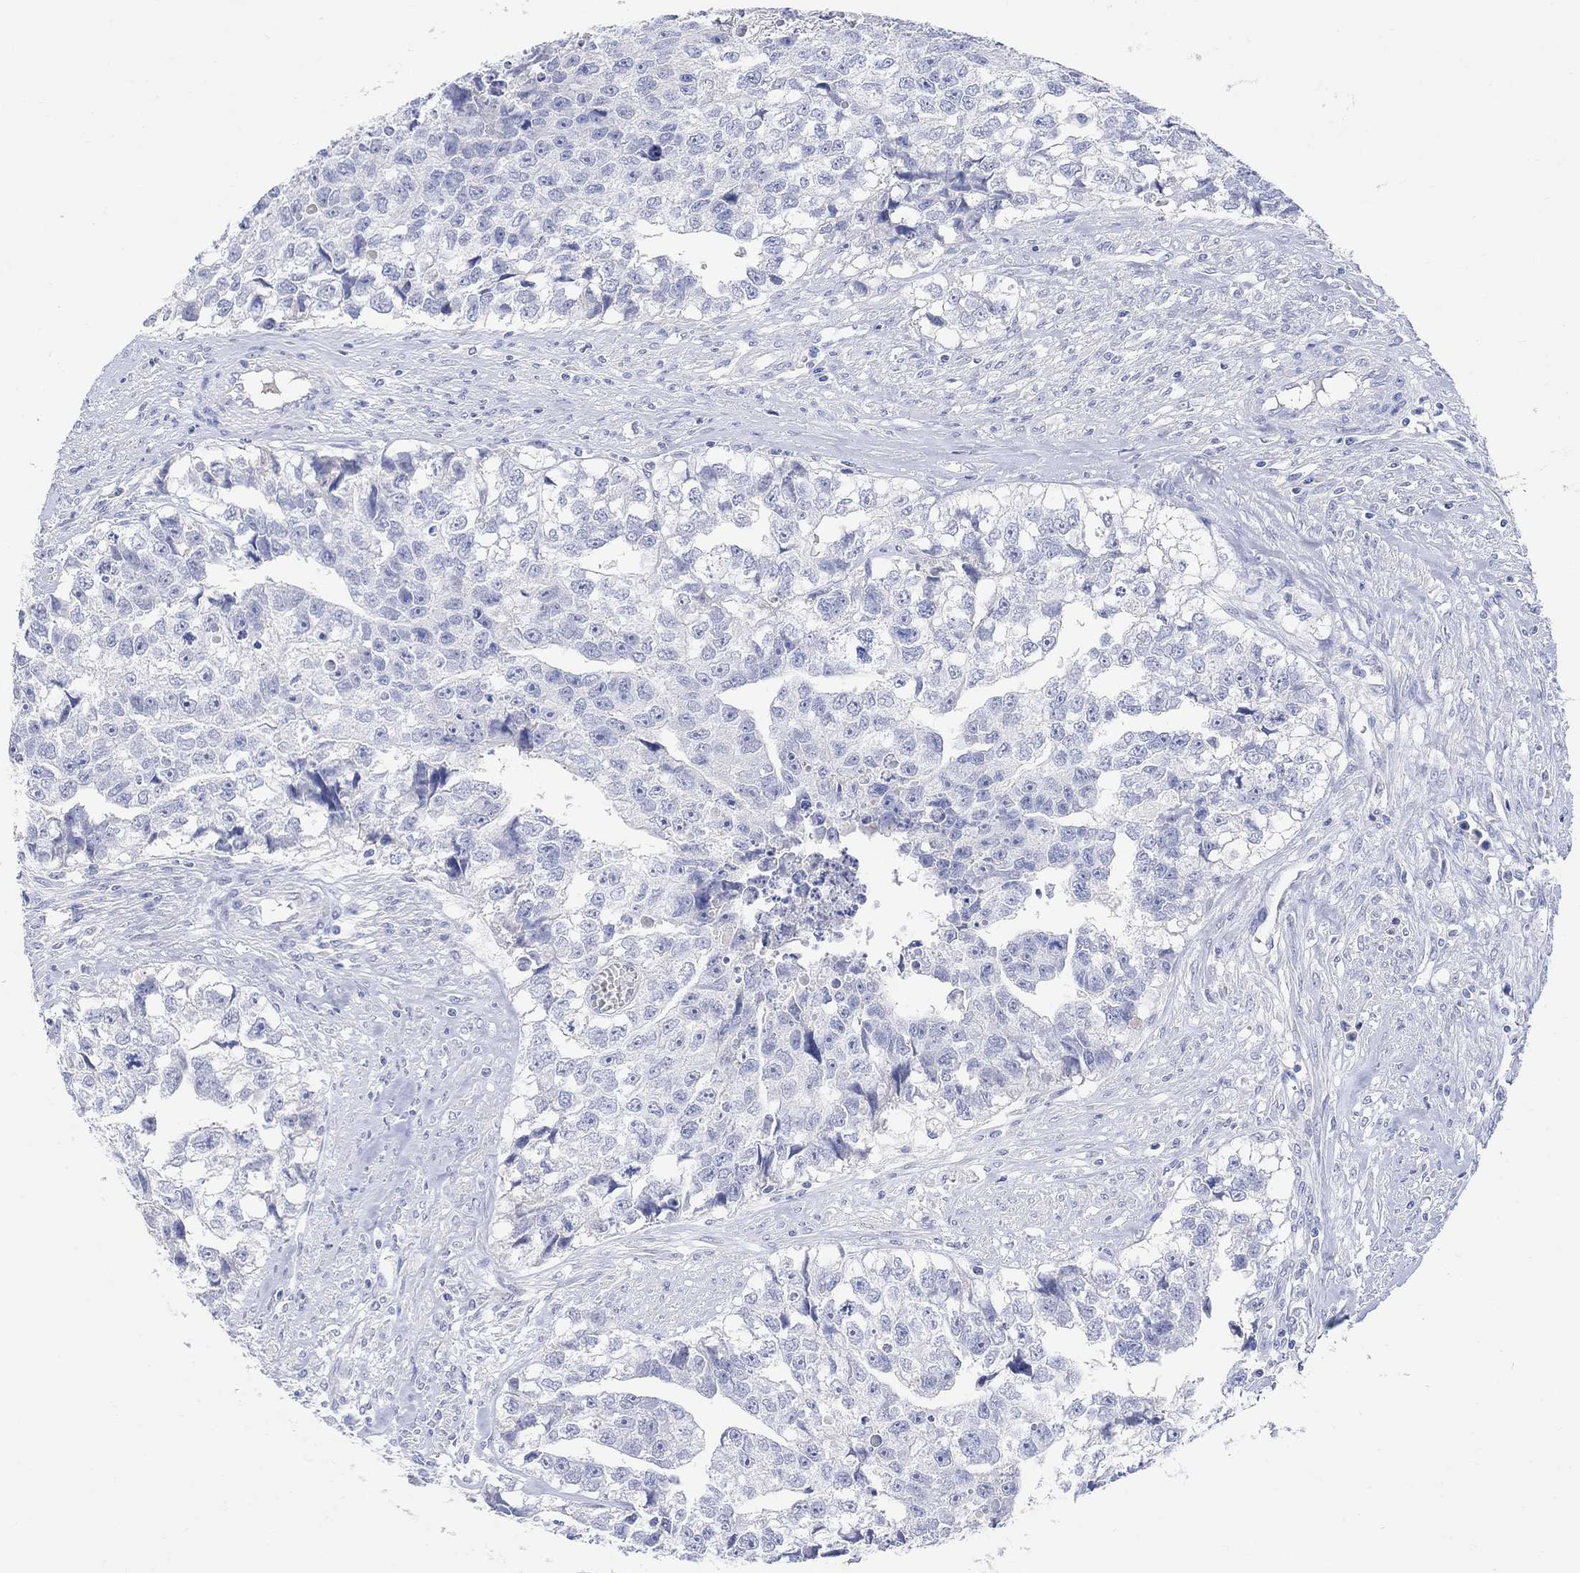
{"staining": {"intensity": "negative", "quantity": "none", "location": "none"}, "tissue": "testis cancer", "cell_type": "Tumor cells", "image_type": "cancer", "snomed": [{"axis": "morphology", "description": "Carcinoma, Embryonal, NOS"}, {"axis": "morphology", "description": "Teratoma, malignant, NOS"}, {"axis": "topography", "description": "Testis"}], "caption": "Immunohistochemistry (IHC) photomicrograph of testis cancer (embryonal carcinoma) stained for a protein (brown), which demonstrates no staining in tumor cells.", "gene": "TYR", "patient": {"sex": "male", "age": 44}}